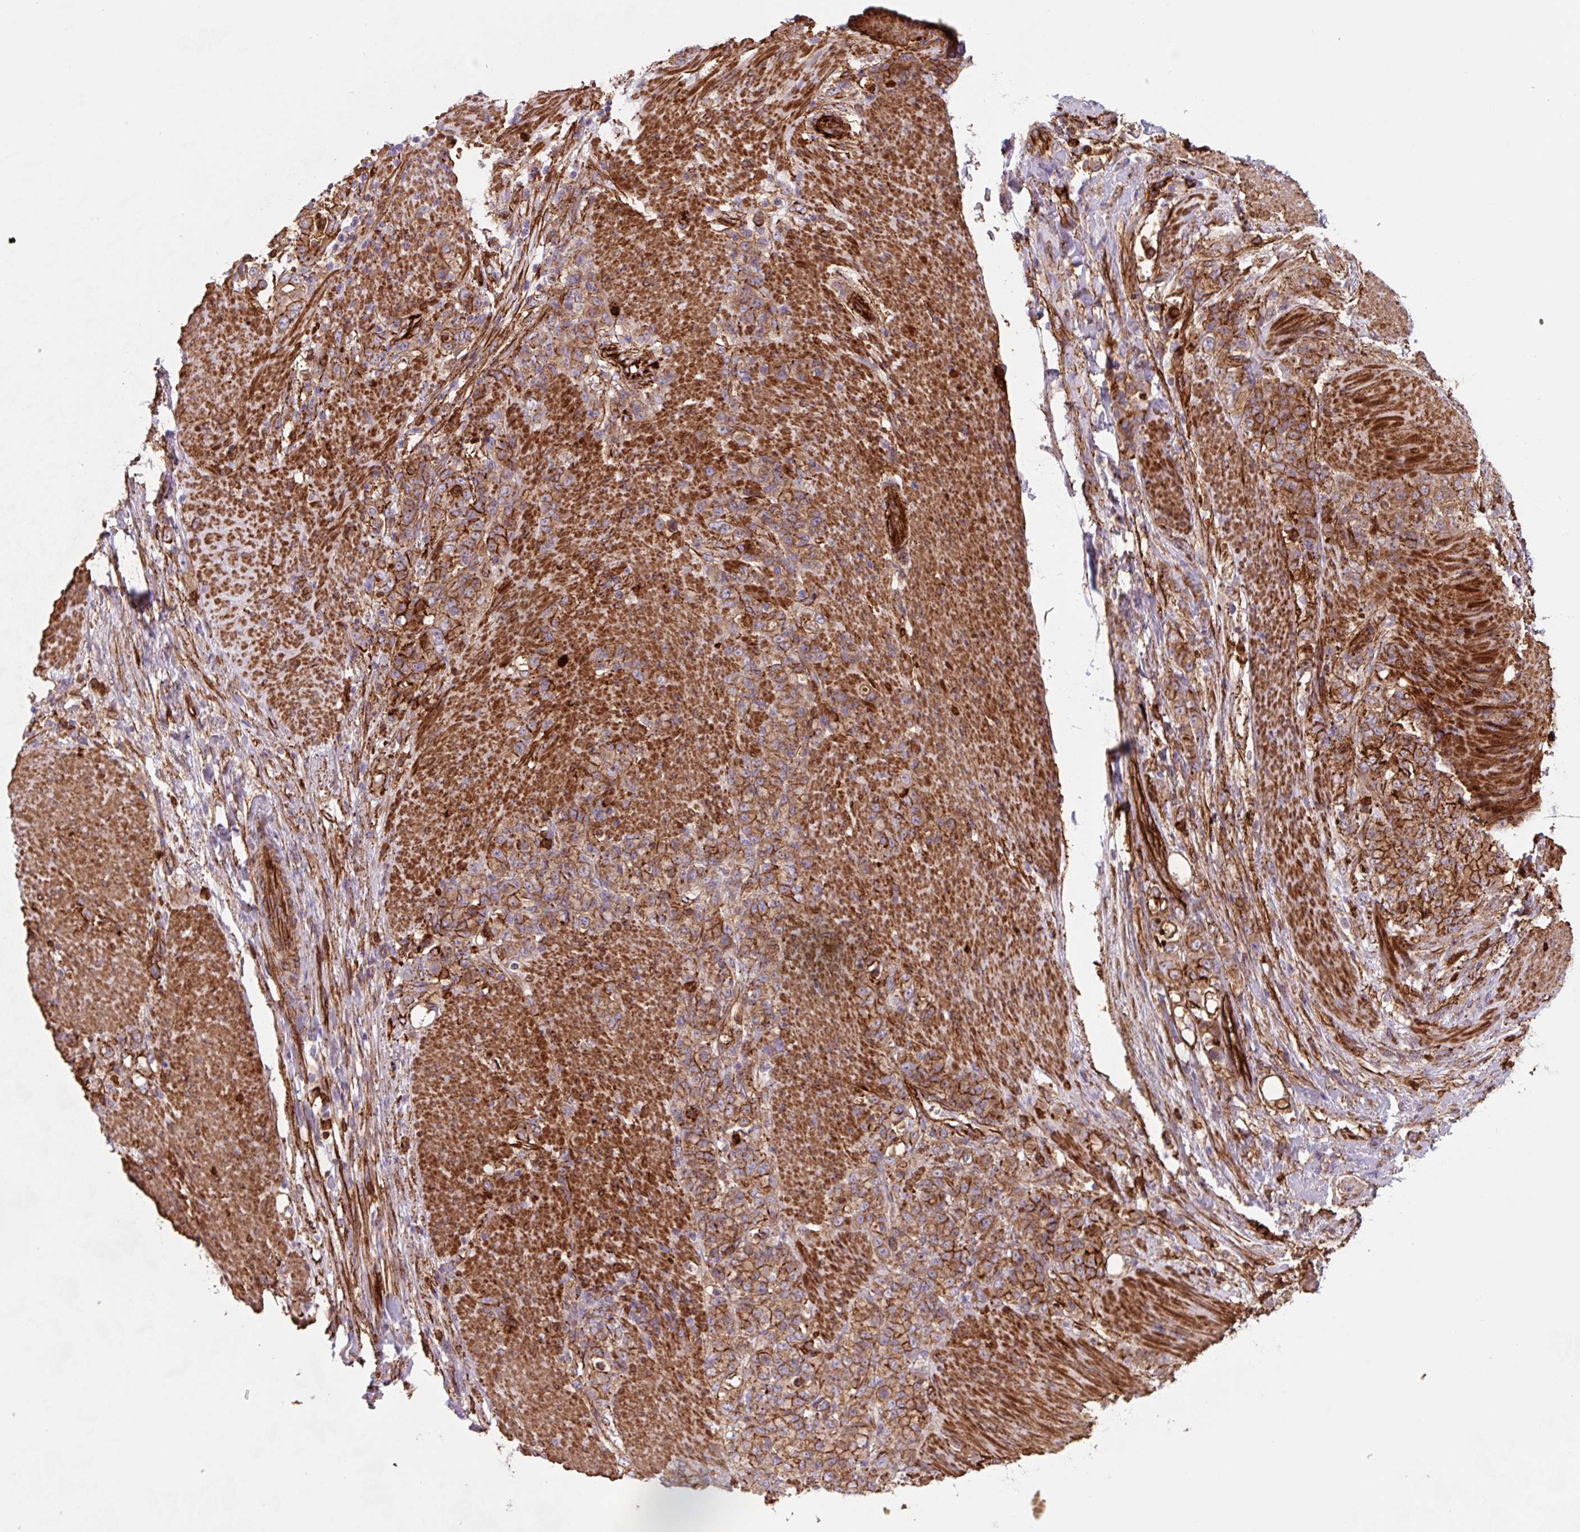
{"staining": {"intensity": "moderate", "quantity": ">75%", "location": "cytoplasmic/membranous"}, "tissue": "stomach cancer", "cell_type": "Tumor cells", "image_type": "cancer", "snomed": [{"axis": "morphology", "description": "Adenocarcinoma, NOS"}, {"axis": "topography", "description": "Stomach"}], "caption": "An image showing moderate cytoplasmic/membranous expression in about >75% of tumor cells in stomach adenocarcinoma, as visualized by brown immunohistochemical staining.", "gene": "DHFR2", "patient": {"sex": "female", "age": 79}}